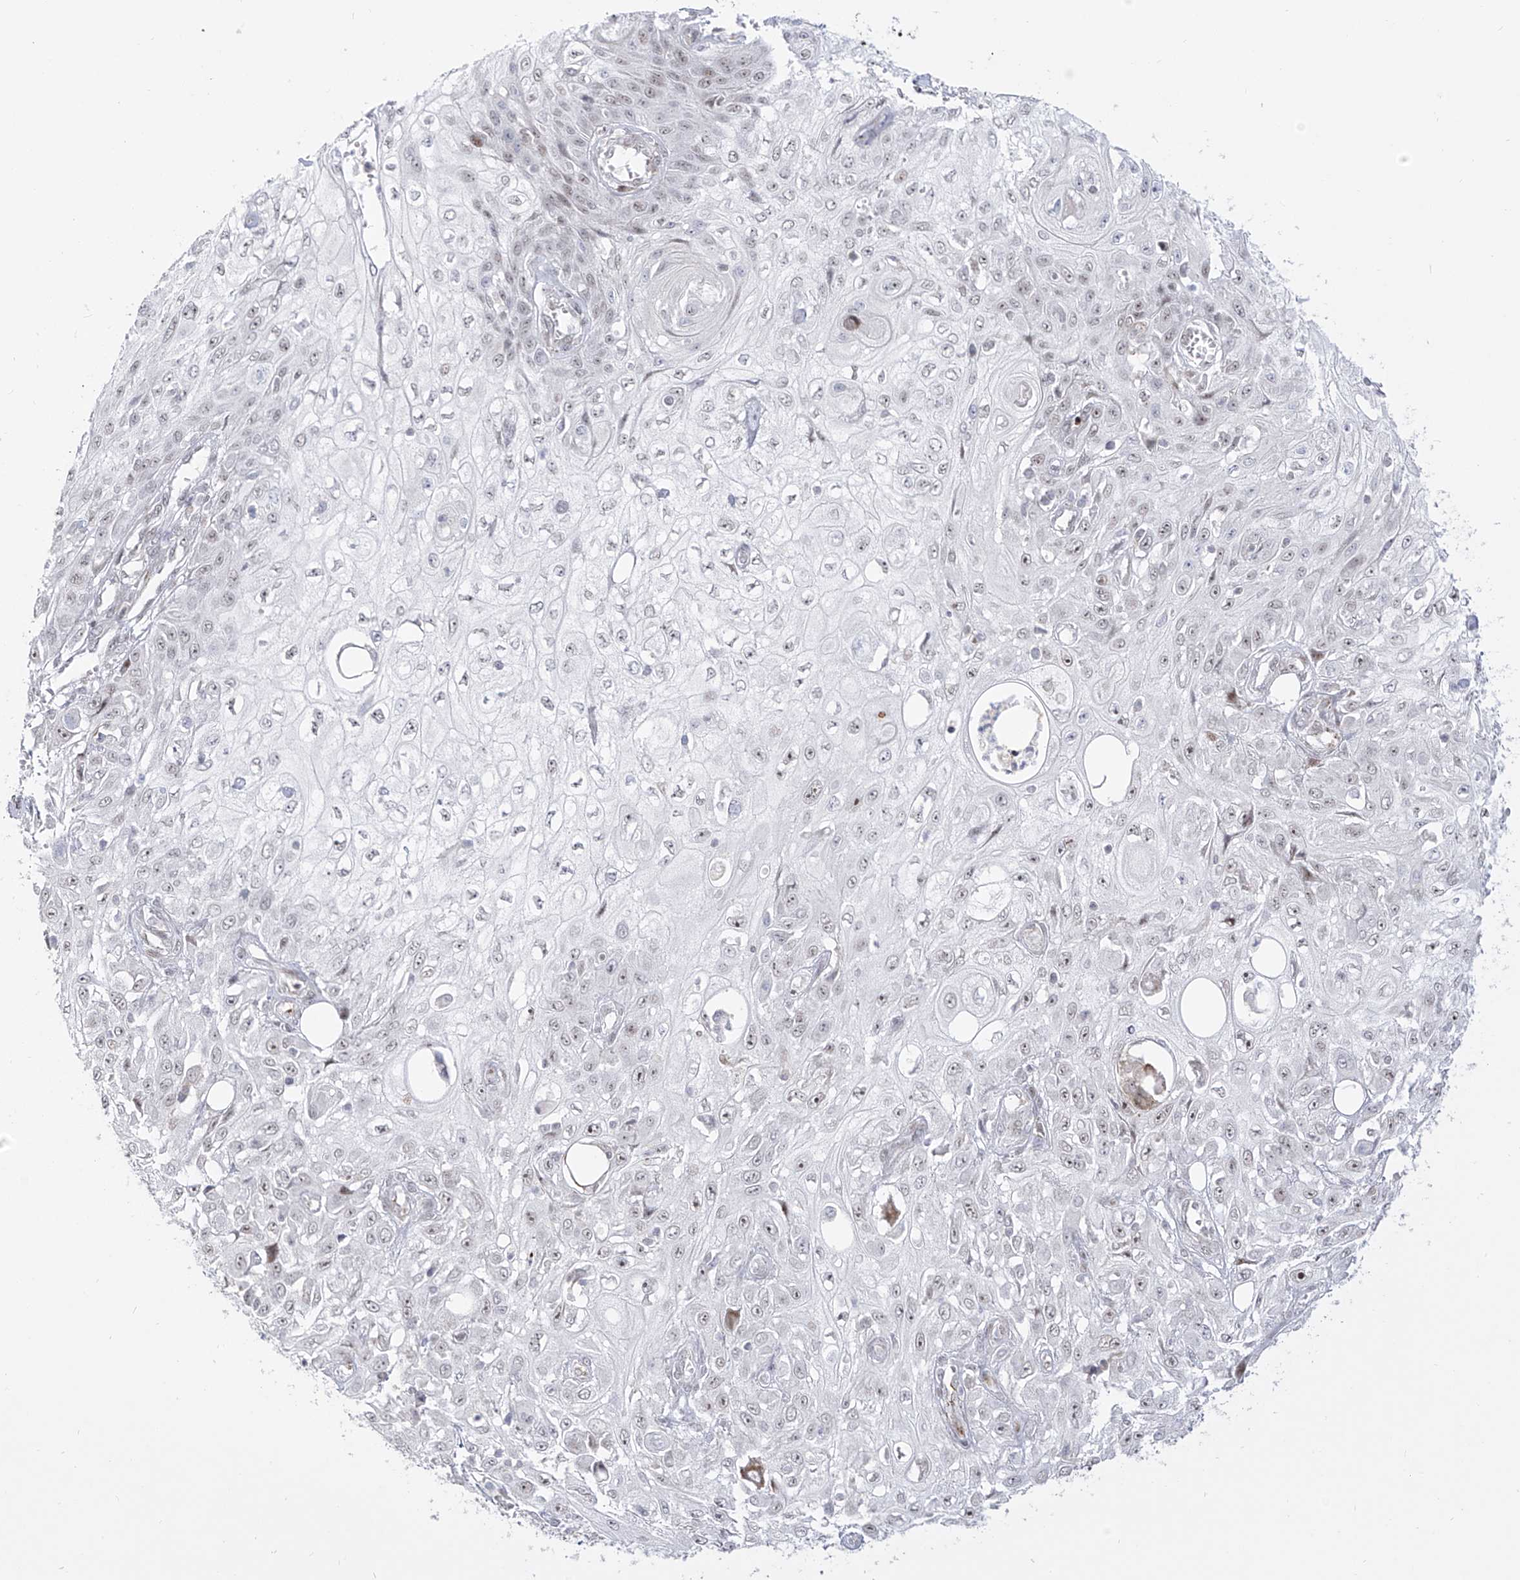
{"staining": {"intensity": "negative", "quantity": "none", "location": "none"}, "tissue": "skin cancer", "cell_type": "Tumor cells", "image_type": "cancer", "snomed": [{"axis": "morphology", "description": "Squamous cell carcinoma, NOS"}, {"axis": "morphology", "description": "Squamous cell carcinoma, metastatic, NOS"}, {"axis": "topography", "description": "Skin"}, {"axis": "topography", "description": "Lymph node"}], "caption": "The image displays no staining of tumor cells in skin cancer (squamous cell carcinoma). Brightfield microscopy of immunohistochemistry stained with DAB (brown) and hematoxylin (blue), captured at high magnification.", "gene": "ZNF180", "patient": {"sex": "male", "age": 75}}